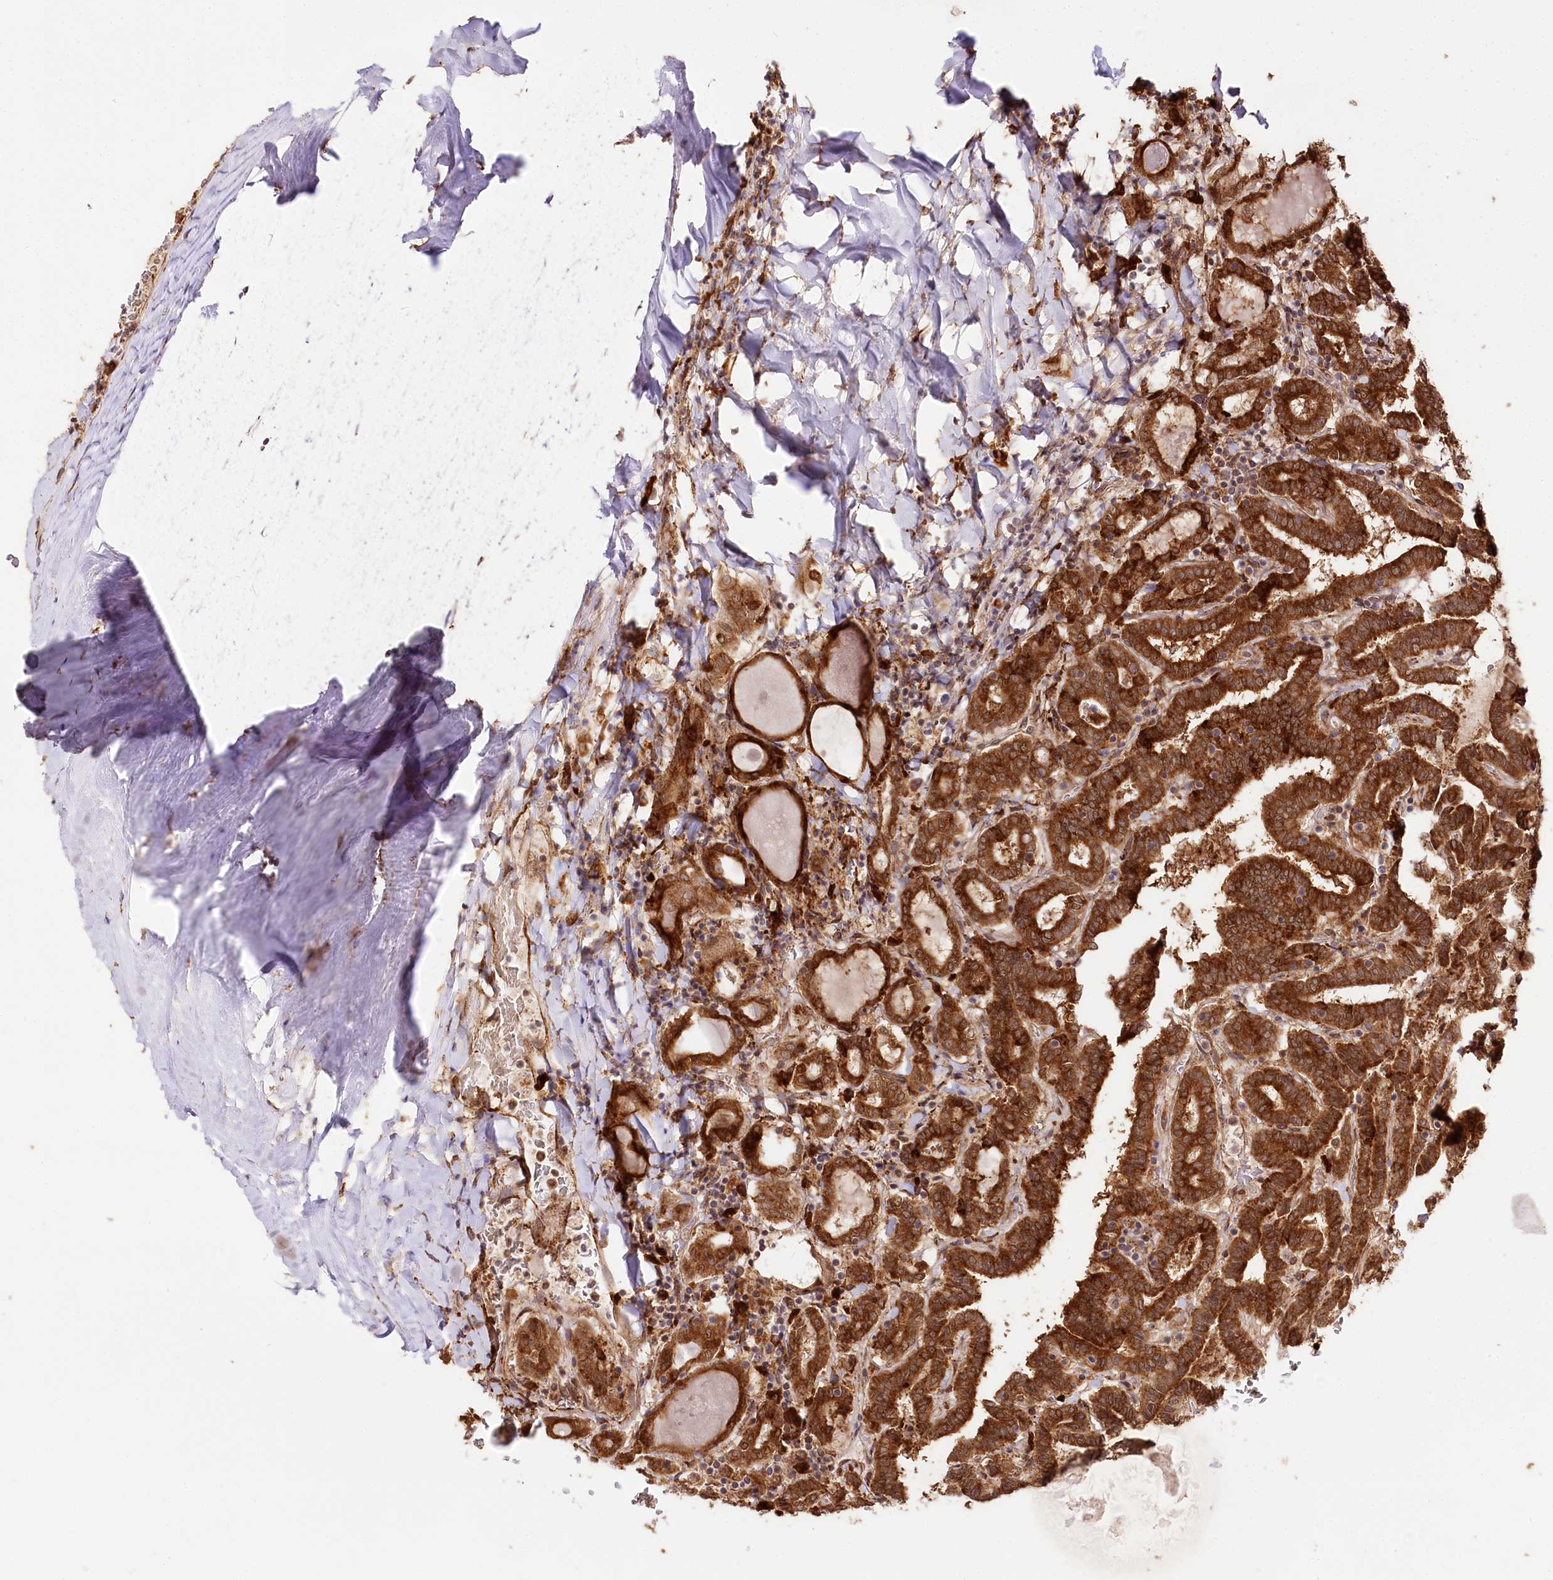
{"staining": {"intensity": "strong", "quantity": ">75%", "location": "cytoplasmic/membranous"}, "tissue": "thyroid cancer", "cell_type": "Tumor cells", "image_type": "cancer", "snomed": [{"axis": "morphology", "description": "Papillary adenocarcinoma, NOS"}, {"axis": "topography", "description": "Thyroid gland"}], "caption": "IHC micrograph of human papillary adenocarcinoma (thyroid) stained for a protein (brown), which reveals high levels of strong cytoplasmic/membranous expression in approximately >75% of tumor cells.", "gene": "ENSG00000144785", "patient": {"sex": "female", "age": 72}}